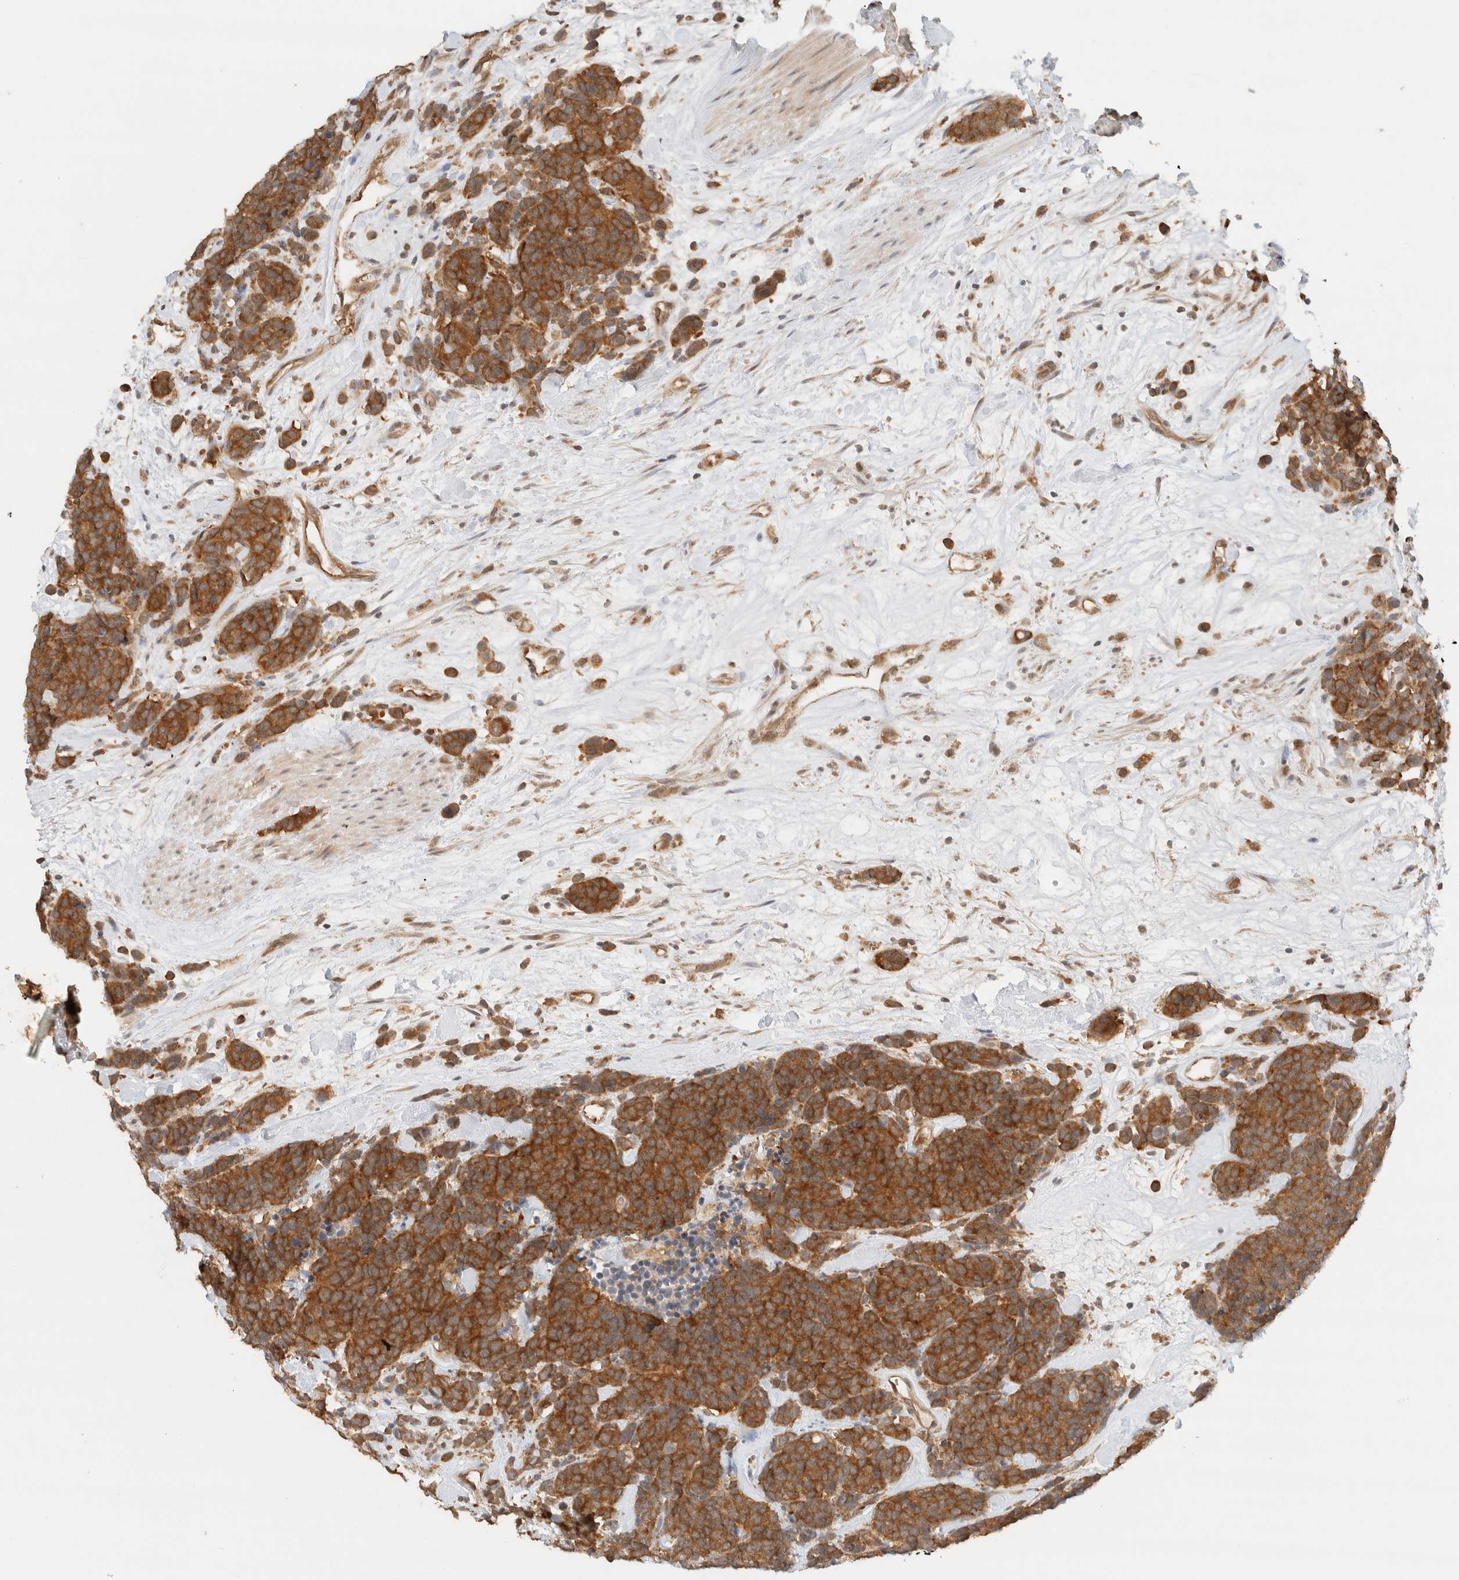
{"staining": {"intensity": "strong", "quantity": ">75%", "location": "cytoplasmic/membranous"}, "tissue": "carcinoid", "cell_type": "Tumor cells", "image_type": "cancer", "snomed": [{"axis": "morphology", "description": "Carcinoma, NOS"}, {"axis": "morphology", "description": "Carcinoid, malignant, NOS"}, {"axis": "topography", "description": "Urinary bladder"}], "caption": "A photomicrograph showing strong cytoplasmic/membranous expression in about >75% of tumor cells in carcinoid, as visualized by brown immunohistochemical staining.", "gene": "ARFGEF2", "patient": {"sex": "male", "age": 57}}